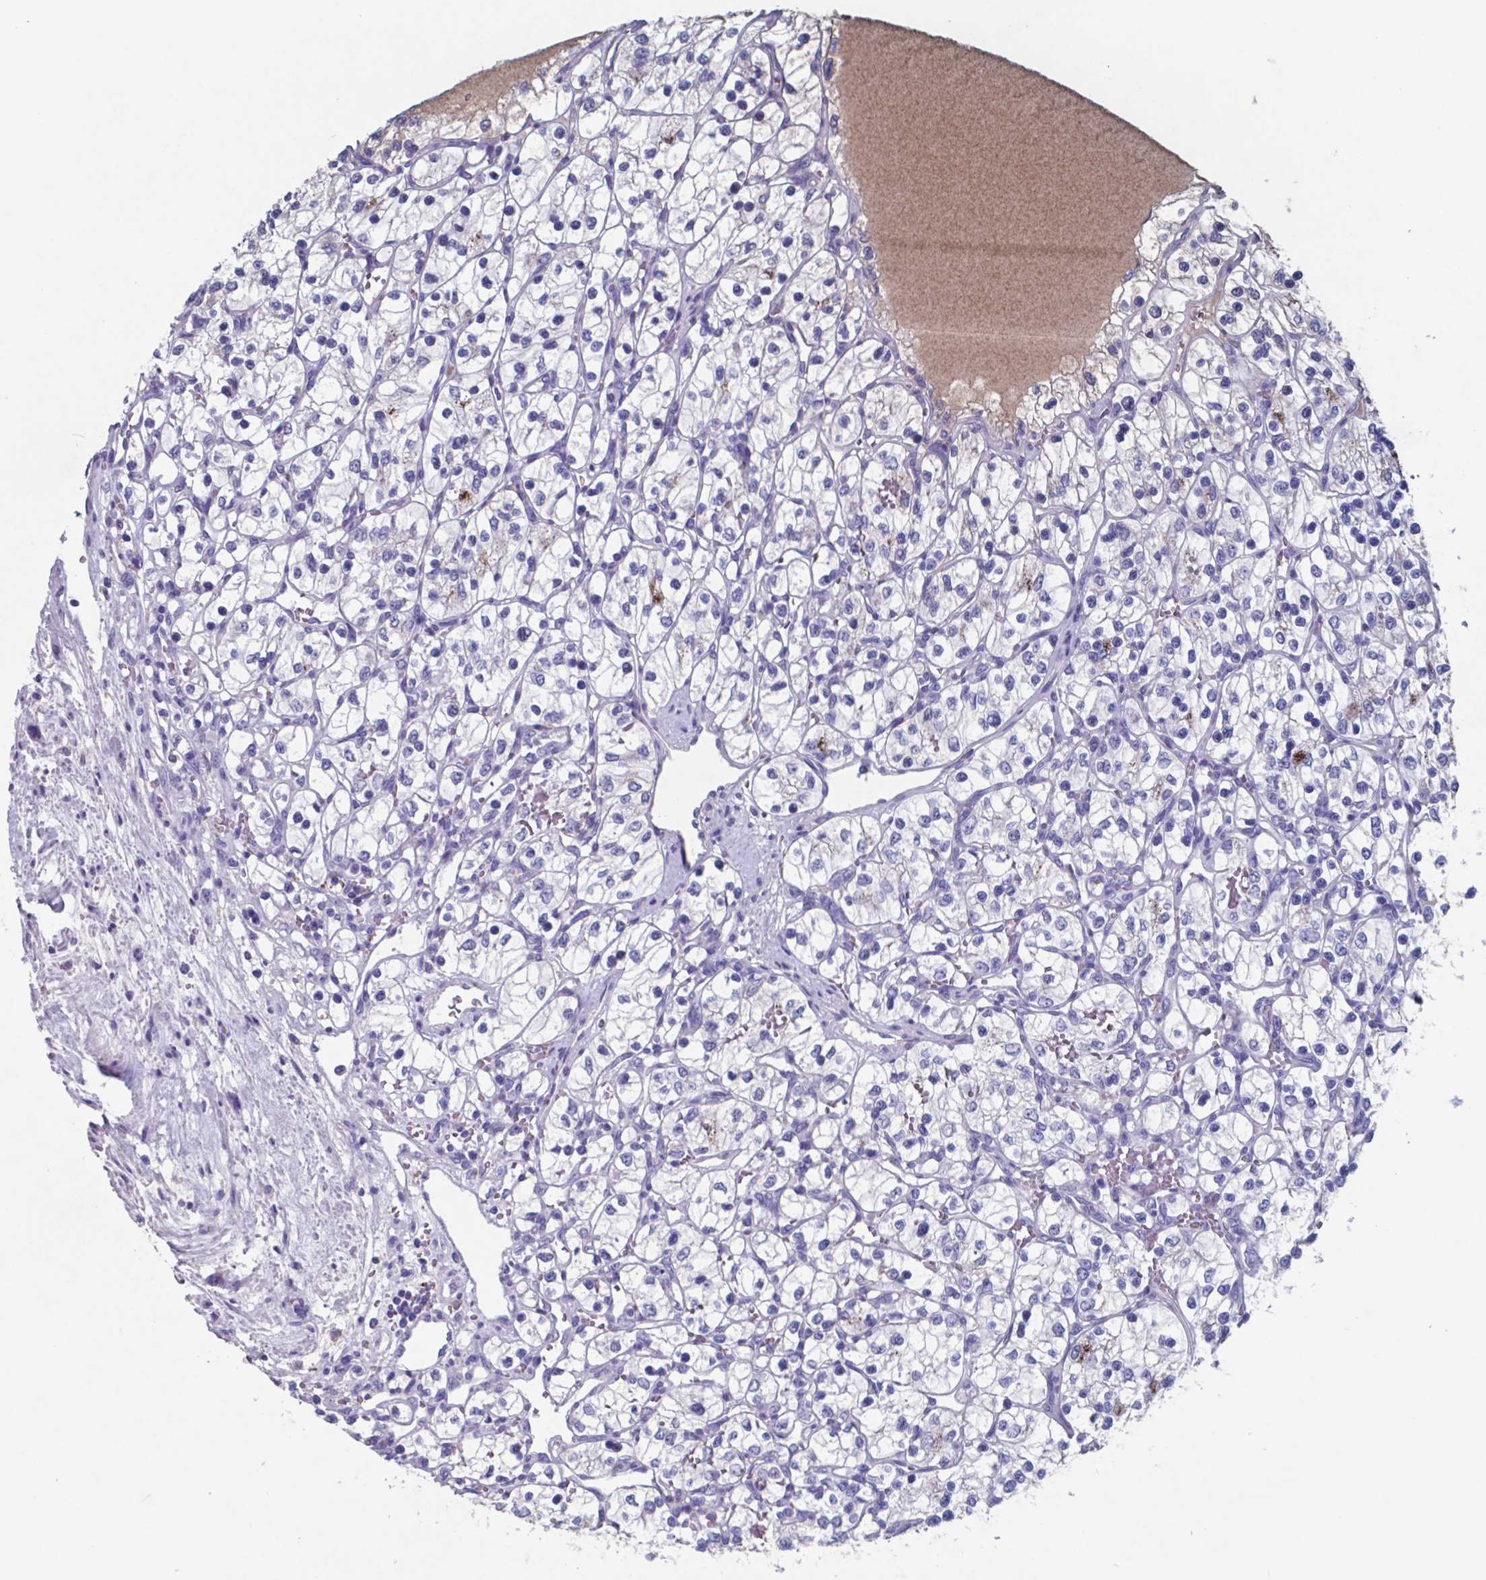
{"staining": {"intensity": "negative", "quantity": "none", "location": "none"}, "tissue": "renal cancer", "cell_type": "Tumor cells", "image_type": "cancer", "snomed": [{"axis": "morphology", "description": "Adenocarcinoma, NOS"}, {"axis": "topography", "description": "Kidney"}], "caption": "An immunohistochemistry (IHC) image of renal cancer is shown. There is no staining in tumor cells of renal cancer.", "gene": "TTR", "patient": {"sex": "female", "age": 69}}